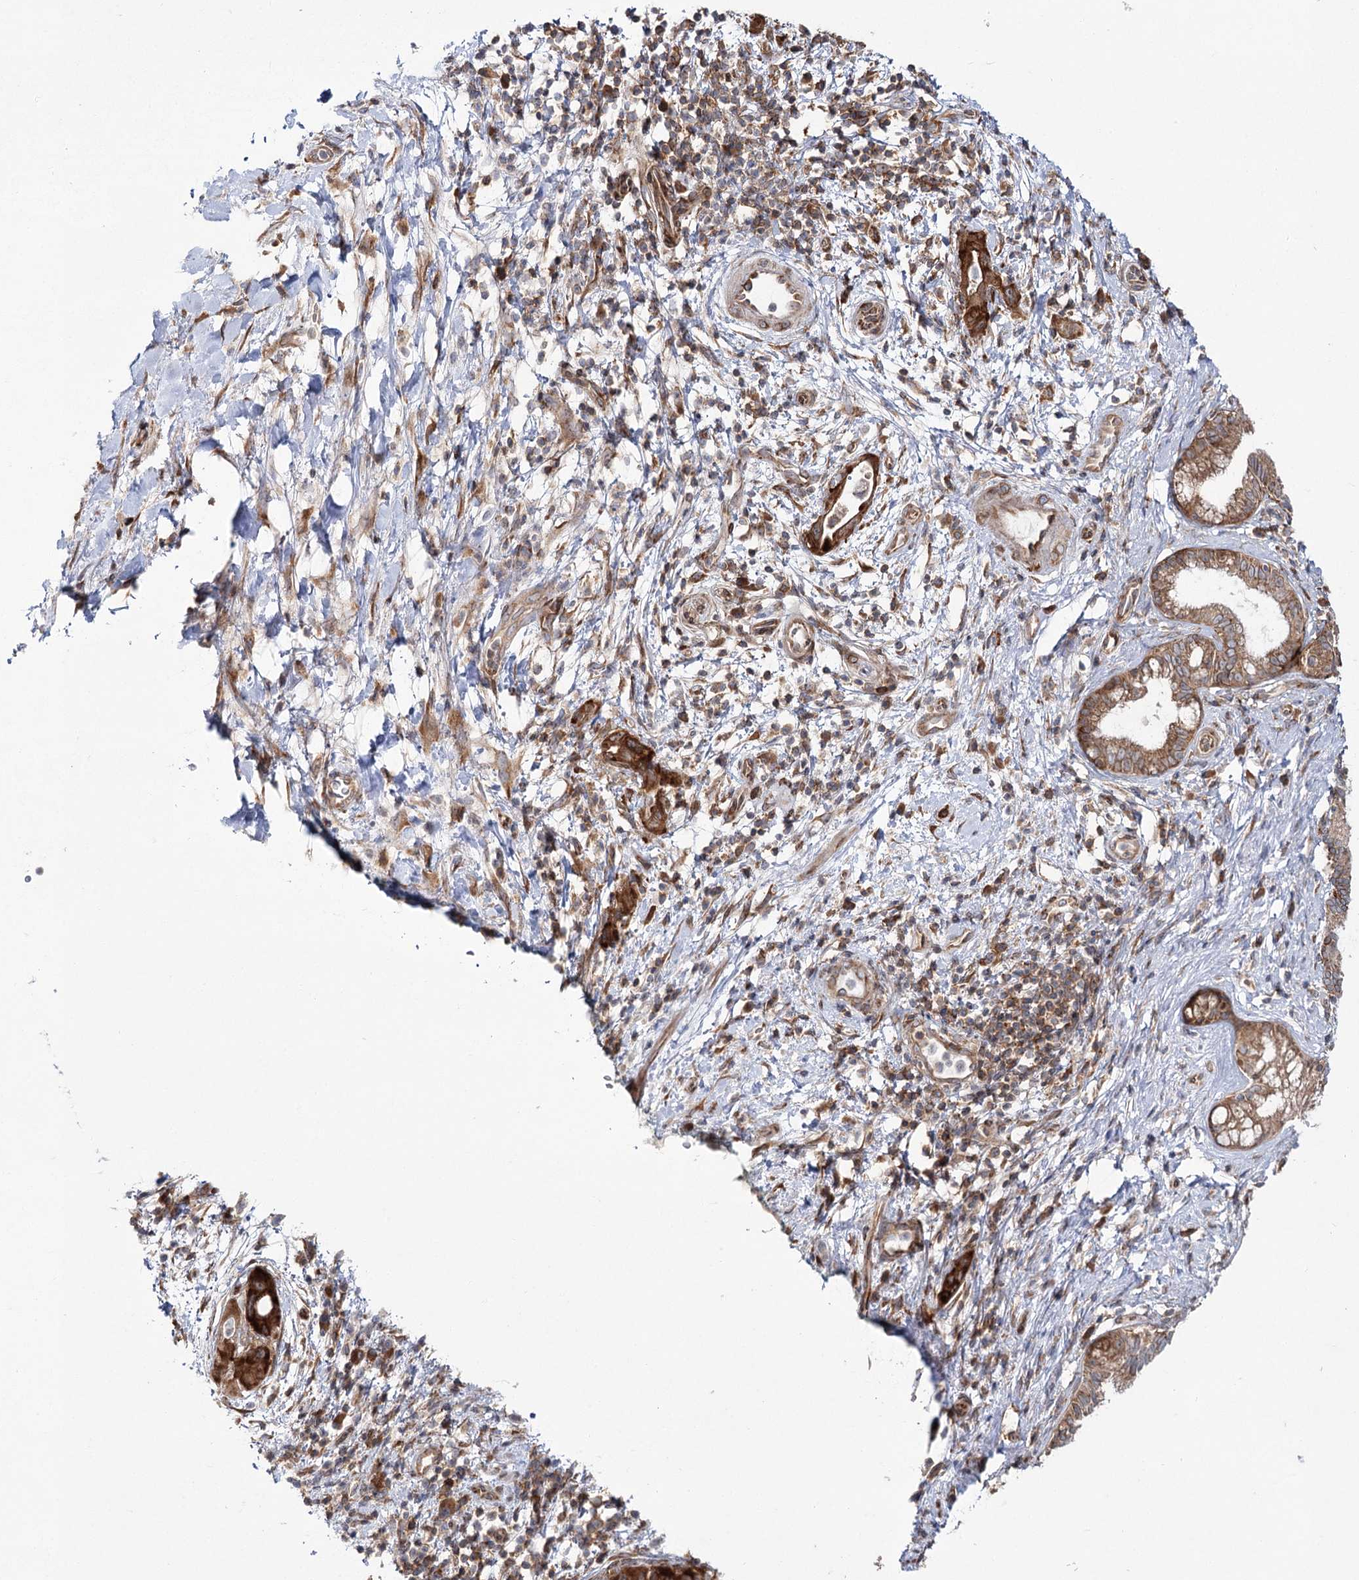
{"staining": {"intensity": "strong", "quantity": "25%-75%", "location": "cytoplasmic/membranous"}, "tissue": "pancreatic cancer", "cell_type": "Tumor cells", "image_type": "cancer", "snomed": [{"axis": "morphology", "description": "Adenocarcinoma, NOS"}, {"axis": "topography", "description": "Pancreas"}], "caption": "Protein staining exhibits strong cytoplasmic/membranous expression in about 25%-75% of tumor cells in pancreatic cancer (adenocarcinoma). (brown staining indicates protein expression, while blue staining denotes nuclei).", "gene": "VWA2", "patient": {"sex": "female", "age": 73}}